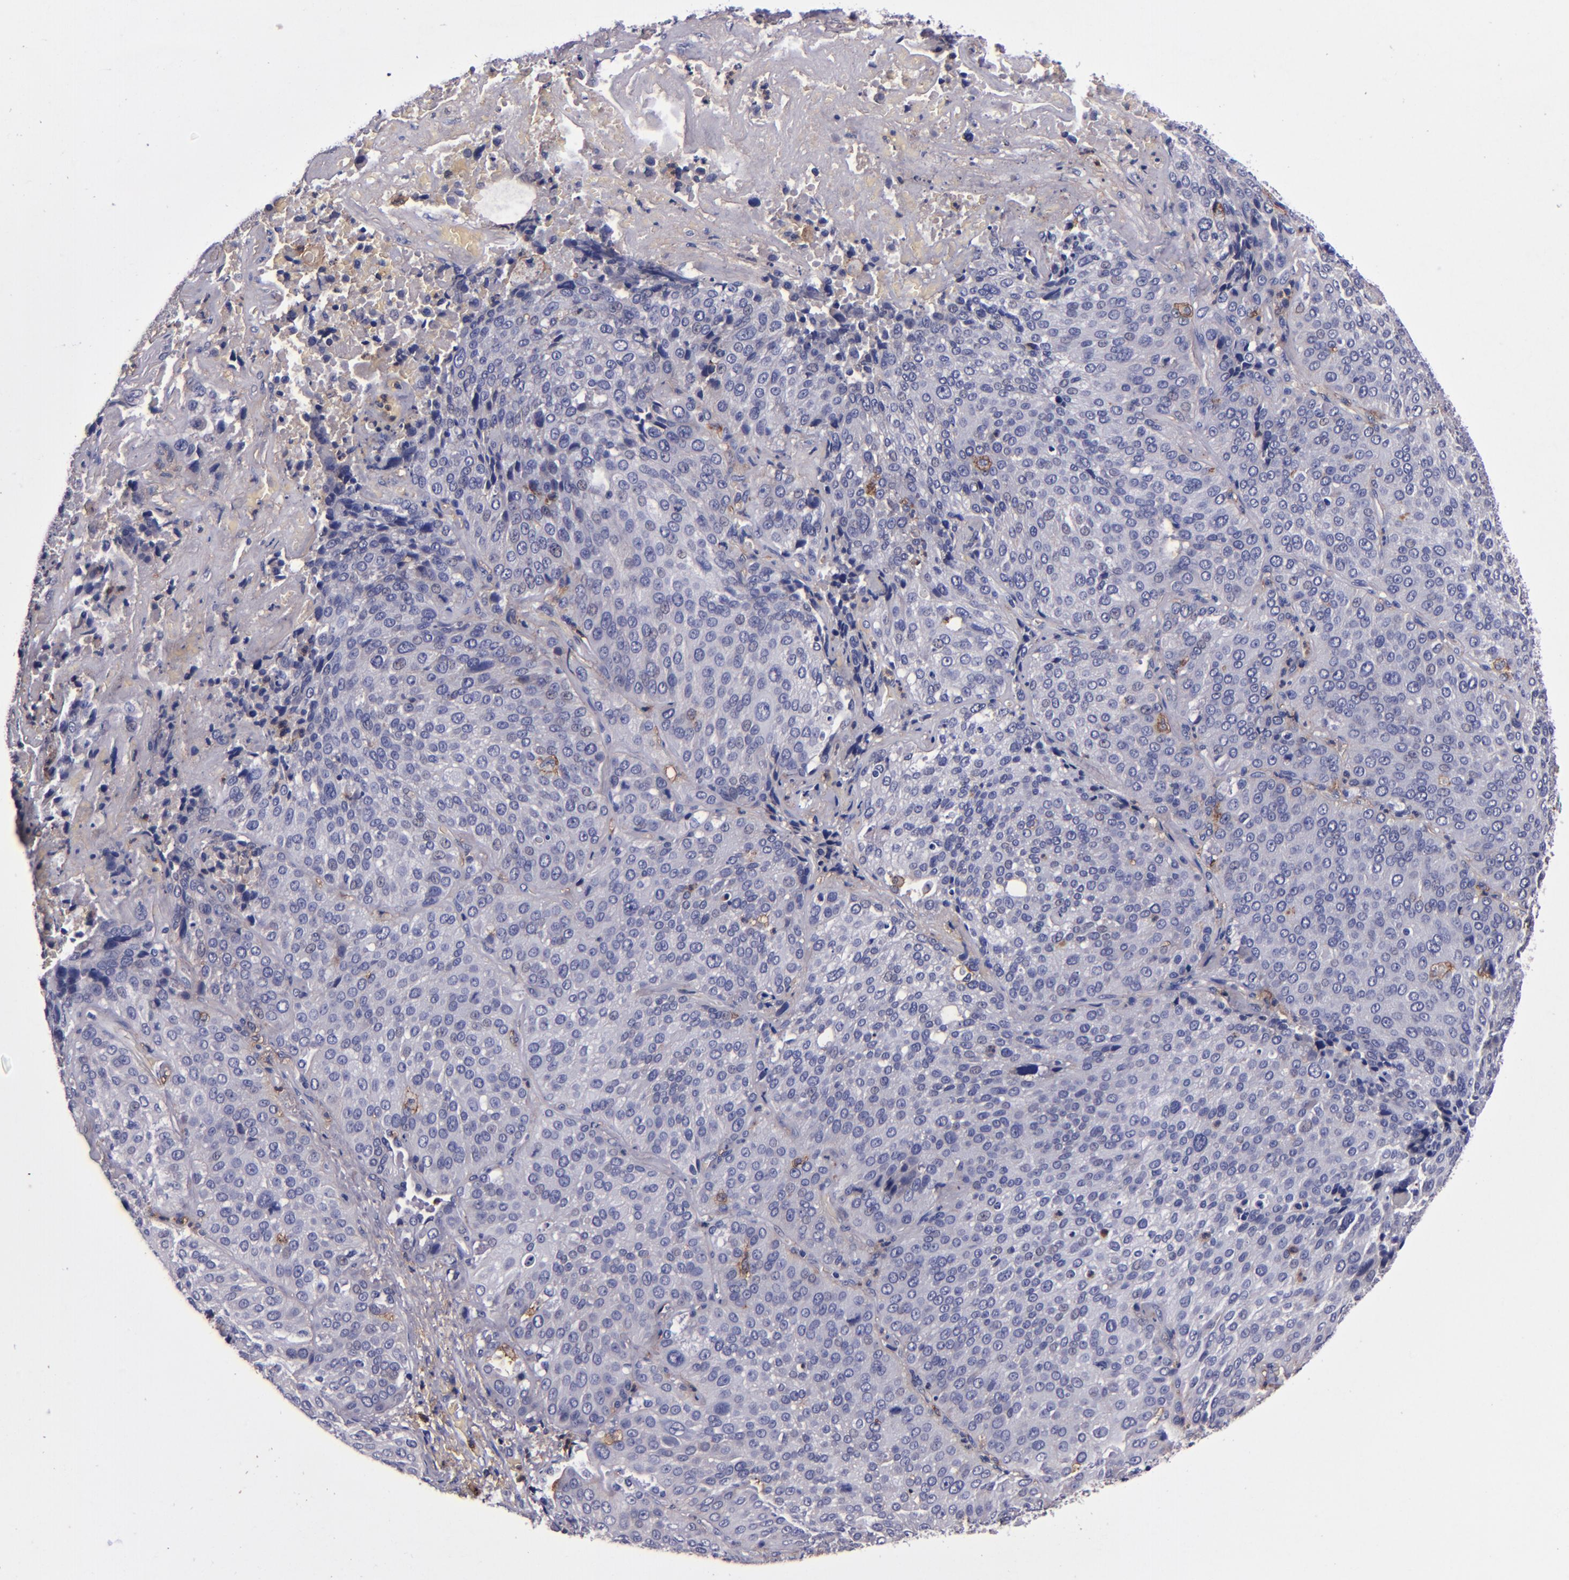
{"staining": {"intensity": "weak", "quantity": "<25%", "location": "cytoplasmic/membranous"}, "tissue": "lung cancer", "cell_type": "Tumor cells", "image_type": "cancer", "snomed": [{"axis": "morphology", "description": "Squamous cell carcinoma, NOS"}, {"axis": "topography", "description": "Lung"}], "caption": "Squamous cell carcinoma (lung) stained for a protein using immunohistochemistry reveals no staining tumor cells.", "gene": "SIRPA", "patient": {"sex": "male", "age": 54}}